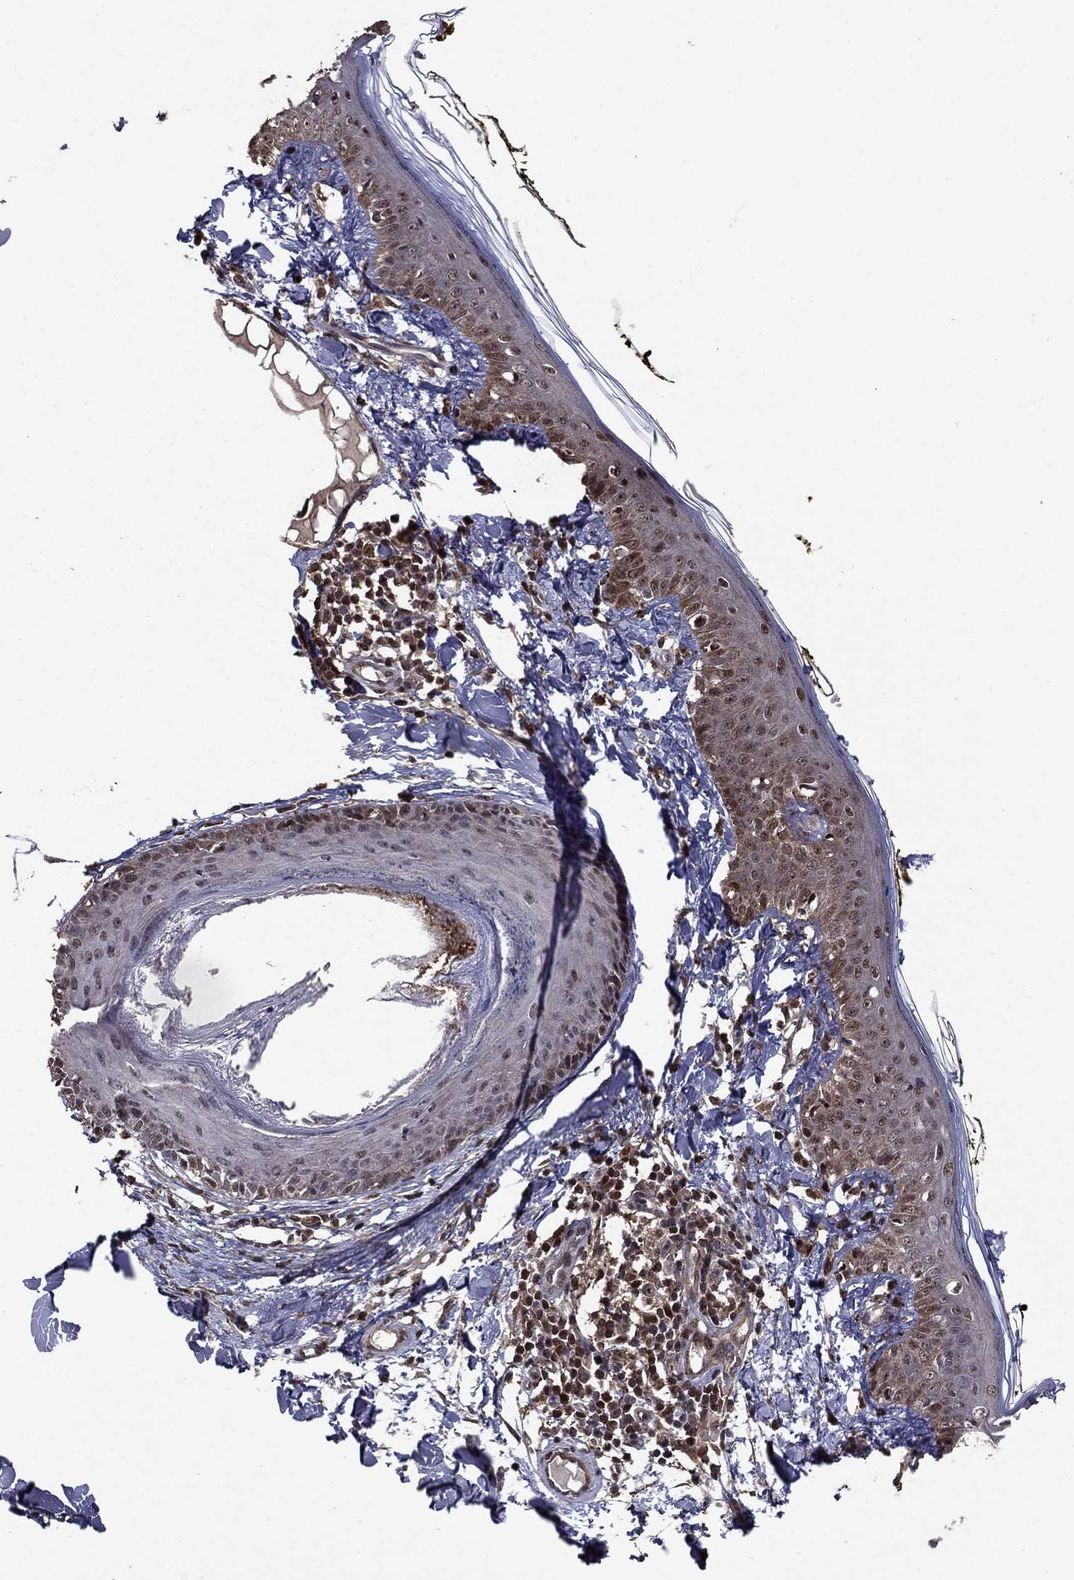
{"staining": {"intensity": "negative", "quantity": "none", "location": "none"}, "tissue": "skin", "cell_type": "Fibroblasts", "image_type": "normal", "snomed": [{"axis": "morphology", "description": "Normal tissue, NOS"}, {"axis": "topography", "description": "Skin"}], "caption": "DAB (3,3'-diaminobenzidine) immunohistochemical staining of unremarkable human skin displays no significant expression in fibroblasts. (IHC, brightfield microscopy, high magnification).", "gene": "APPBP2", "patient": {"sex": "male", "age": 76}}